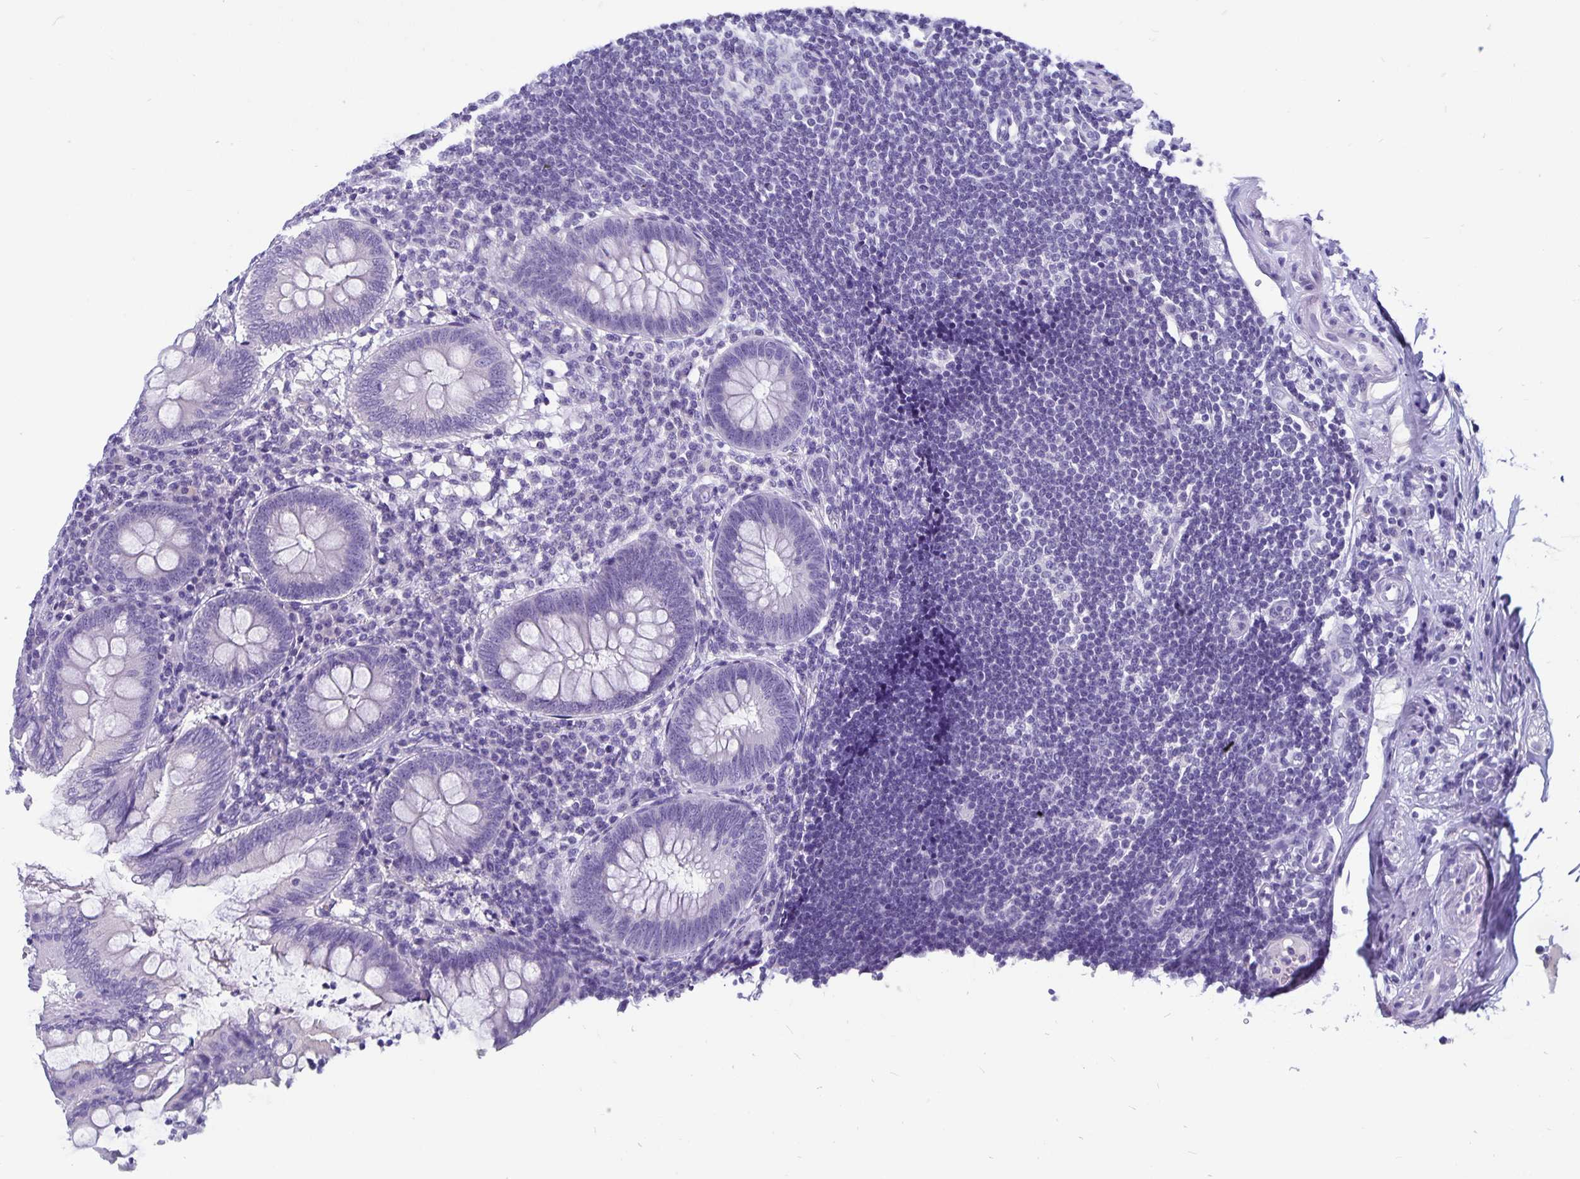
{"staining": {"intensity": "negative", "quantity": "none", "location": "none"}, "tissue": "appendix", "cell_type": "Glandular cells", "image_type": "normal", "snomed": [{"axis": "morphology", "description": "Normal tissue, NOS"}, {"axis": "topography", "description": "Appendix"}], "caption": "An immunohistochemistry (IHC) image of normal appendix is shown. There is no staining in glandular cells of appendix.", "gene": "ODF3B", "patient": {"sex": "female", "age": 57}}